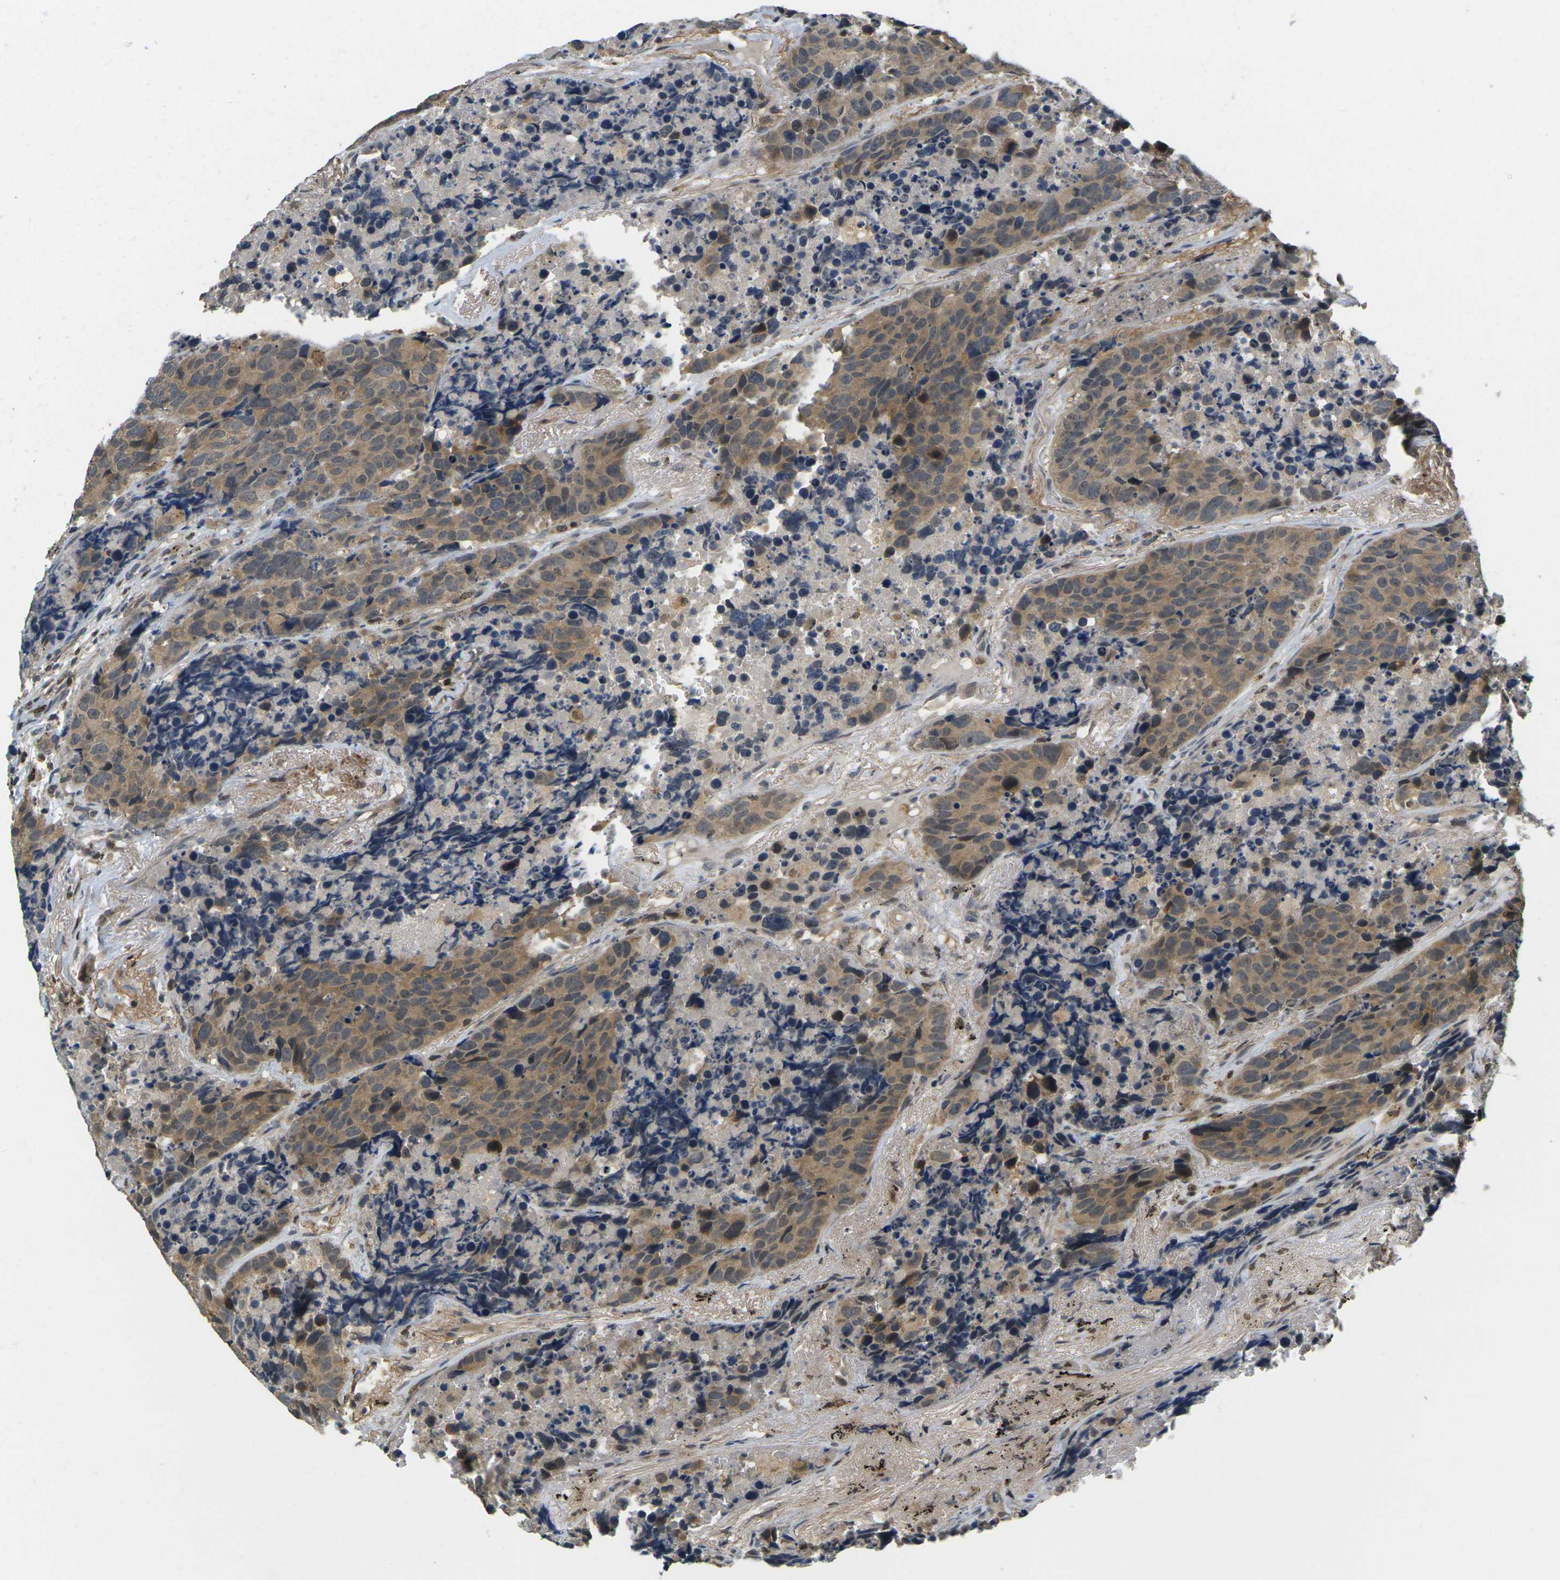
{"staining": {"intensity": "moderate", "quantity": ">75%", "location": "cytoplasmic/membranous"}, "tissue": "carcinoid", "cell_type": "Tumor cells", "image_type": "cancer", "snomed": [{"axis": "morphology", "description": "Carcinoid, malignant, NOS"}, {"axis": "topography", "description": "Lung"}], "caption": "Carcinoid (malignant) stained with a protein marker displays moderate staining in tumor cells.", "gene": "KLHL8", "patient": {"sex": "male", "age": 60}}